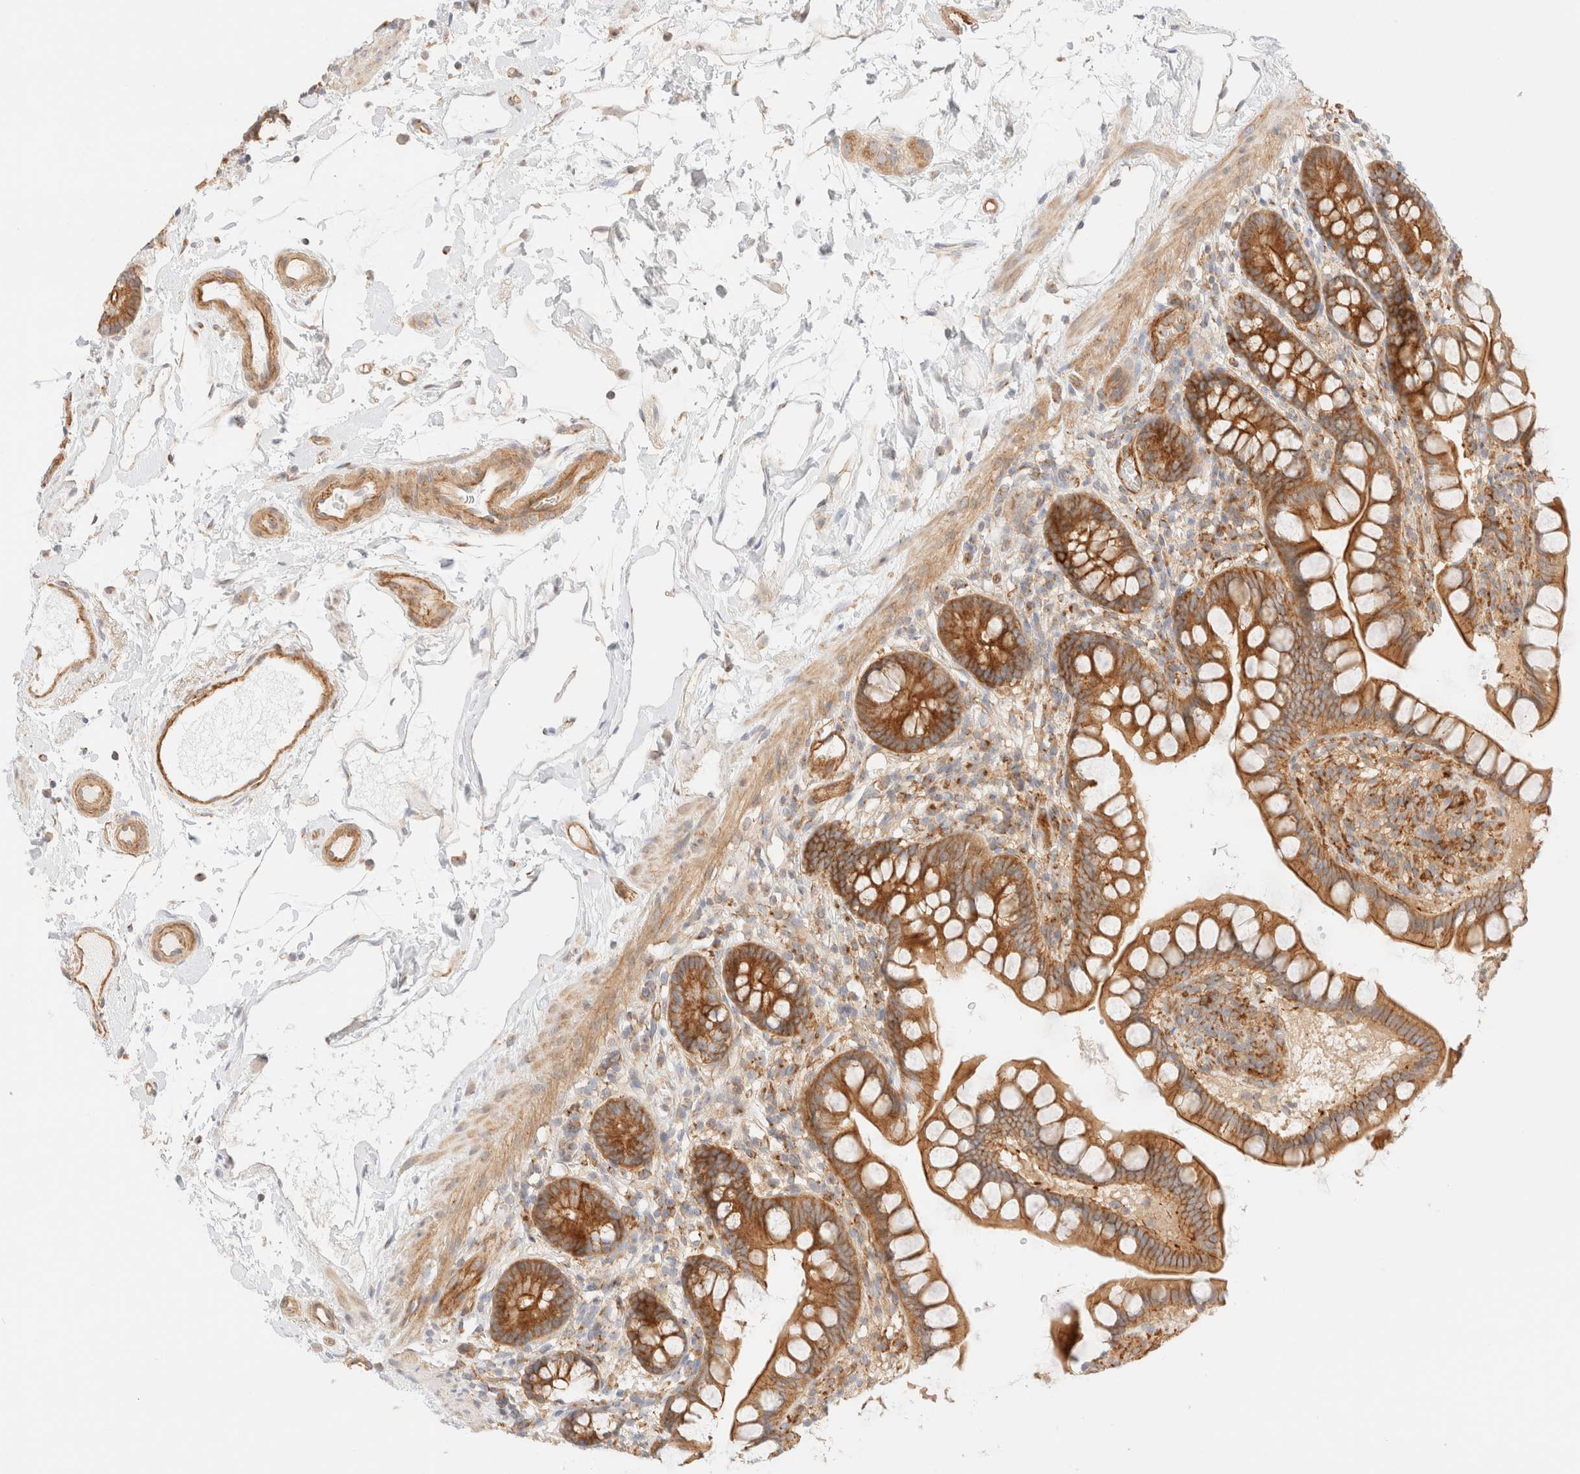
{"staining": {"intensity": "moderate", "quantity": ">75%", "location": "cytoplasmic/membranous"}, "tissue": "small intestine", "cell_type": "Glandular cells", "image_type": "normal", "snomed": [{"axis": "morphology", "description": "Normal tissue, NOS"}, {"axis": "topography", "description": "Small intestine"}], "caption": "This photomicrograph reveals immunohistochemistry (IHC) staining of unremarkable human small intestine, with medium moderate cytoplasmic/membranous expression in approximately >75% of glandular cells.", "gene": "MYO10", "patient": {"sex": "female", "age": 84}}